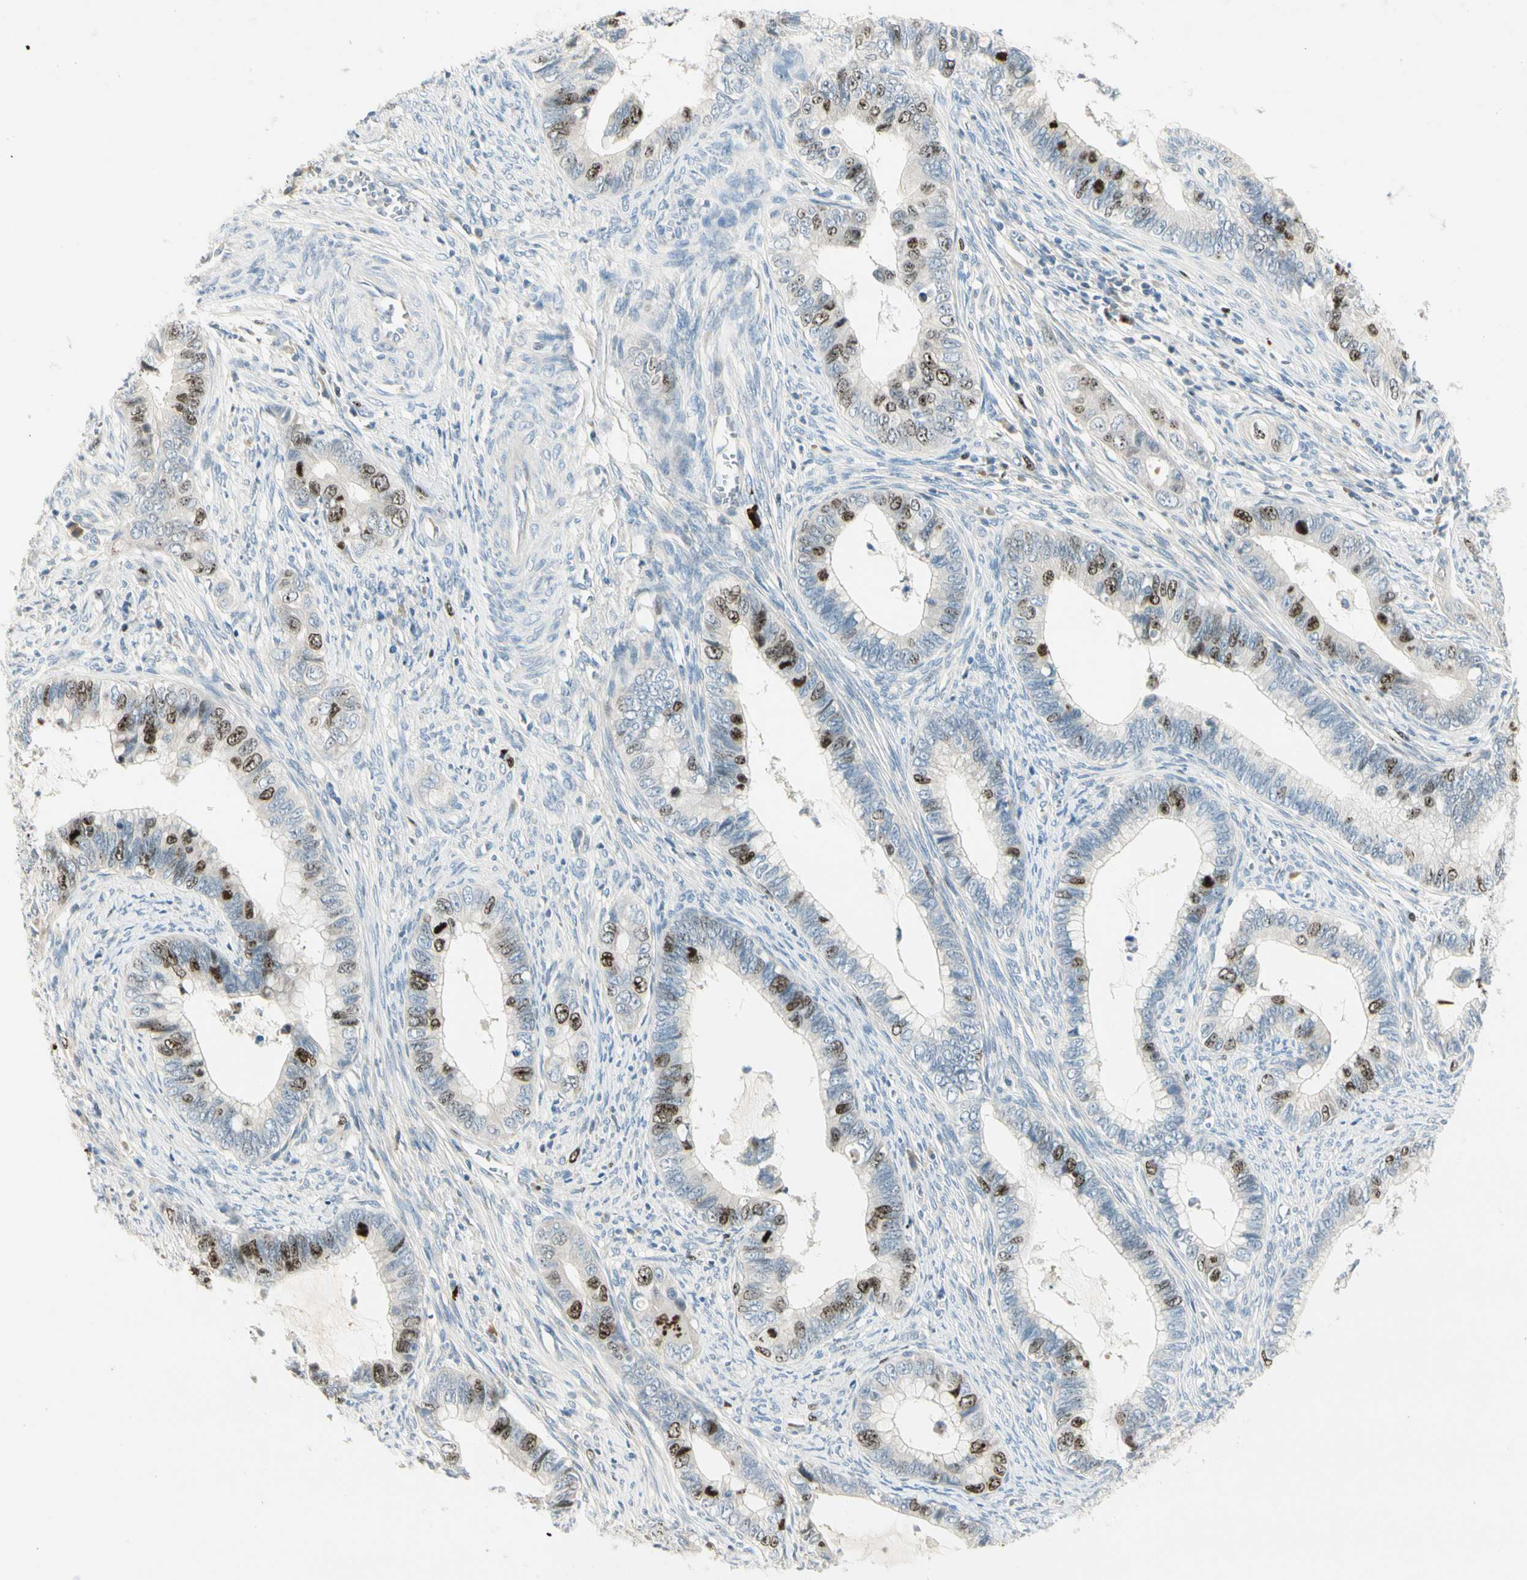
{"staining": {"intensity": "strong", "quantity": "<25%", "location": "nuclear"}, "tissue": "cervical cancer", "cell_type": "Tumor cells", "image_type": "cancer", "snomed": [{"axis": "morphology", "description": "Adenocarcinoma, NOS"}, {"axis": "topography", "description": "Cervix"}], "caption": "Tumor cells reveal medium levels of strong nuclear positivity in about <25% of cells in cervical cancer (adenocarcinoma).", "gene": "PITX1", "patient": {"sex": "female", "age": 44}}